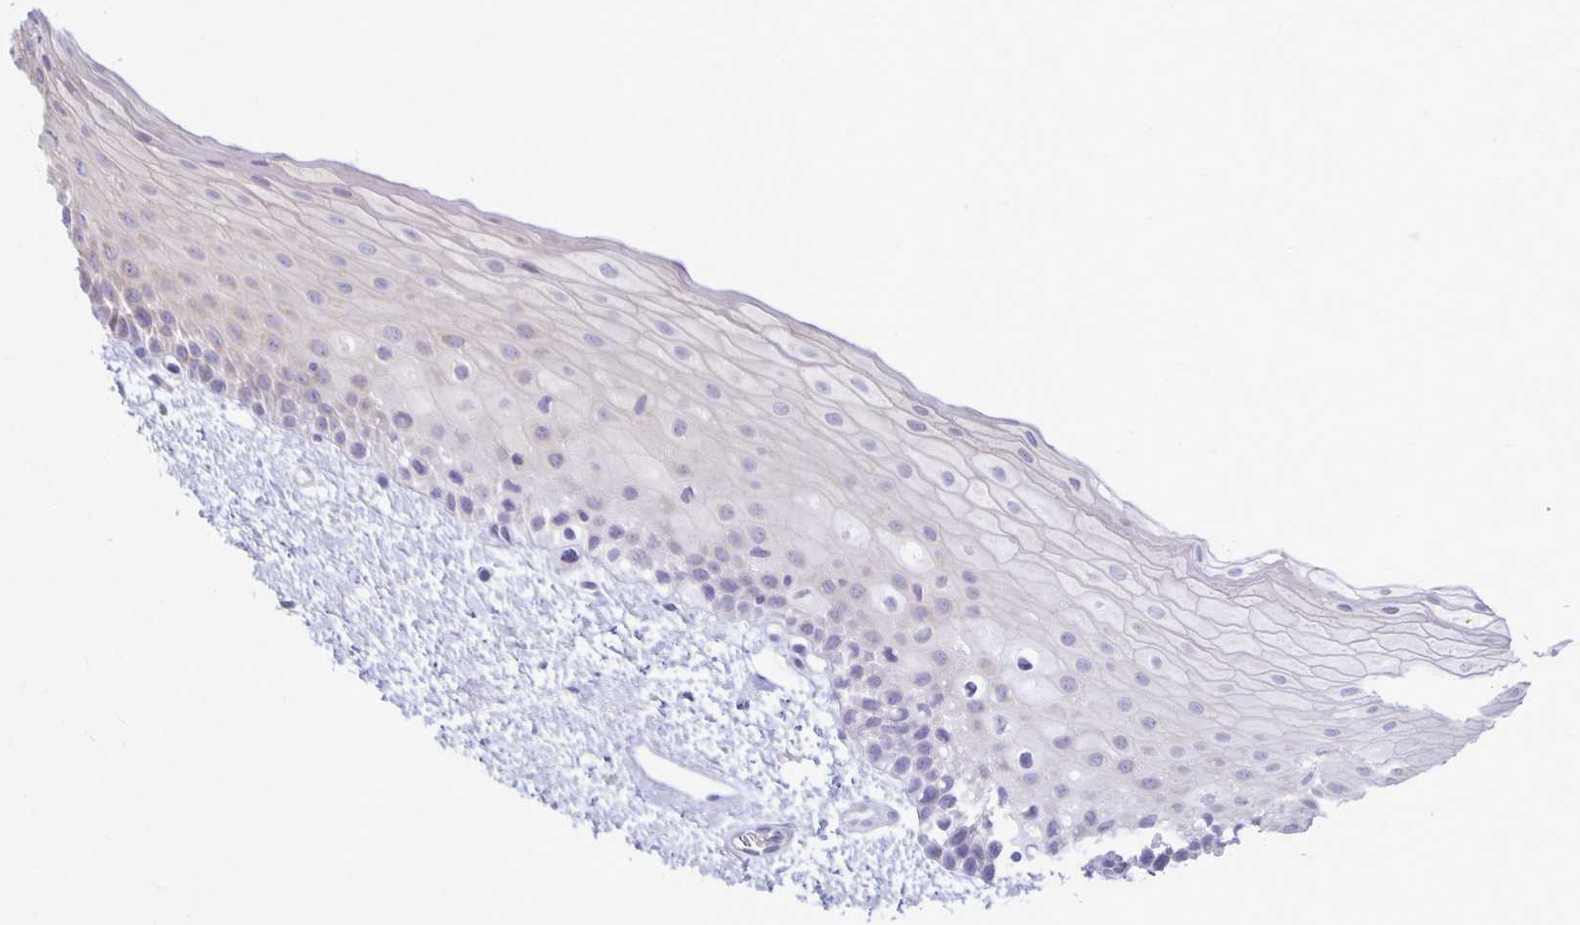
{"staining": {"intensity": "negative", "quantity": "none", "location": "none"}, "tissue": "oral mucosa", "cell_type": "Squamous epithelial cells", "image_type": "normal", "snomed": [{"axis": "morphology", "description": "Normal tissue, NOS"}, {"axis": "topography", "description": "Oral tissue"}], "caption": "Immunohistochemistry (IHC) histopathology image of unremarkable human oral mucosa stained for a protein (brown), which reveals no staining in squamous epithelial cells.", "gene": "SEPTIN5", "patient": {"sex": "female", "age": 82}}